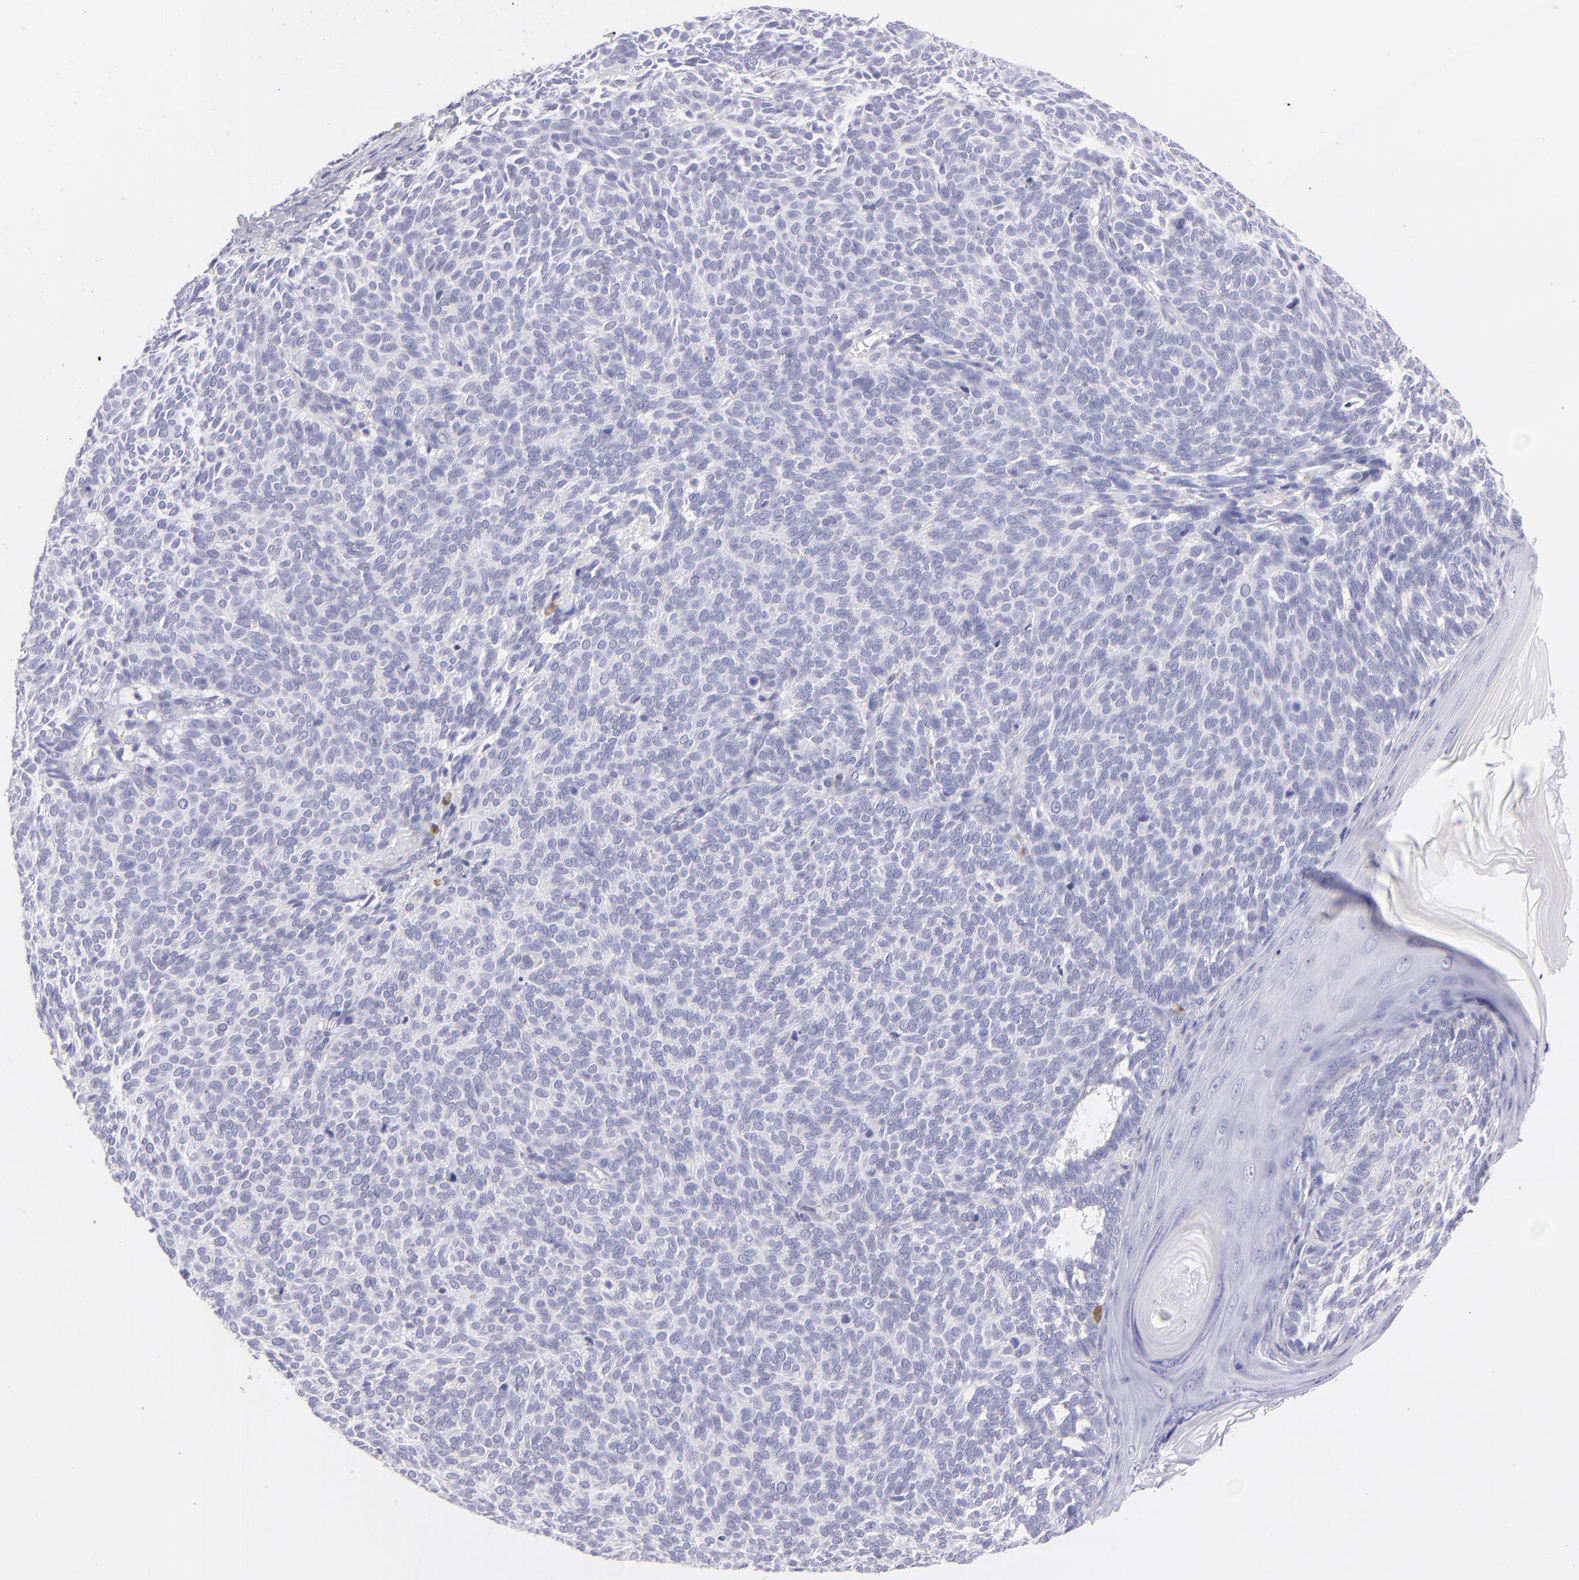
{"staining": {"intensity": "negative", "quantity": "none", "location": "none"}, "tissue": "skin cancer", "cell_type": "Tumor cells", "image_type": "cancer", "snomed": [{"axis": "morphology", "description": "Basal cell carcinoma"}, {"axis": "topography", "description": "Skin"}], "caption": "An immunohistochemistry histopathology image of skin basal cell carcinoma is shown. There is no staining in tumor cells of skin basal cell carcinoma.", "gene": "PRPH", "patient": {"sex": "male", "age": 63}}